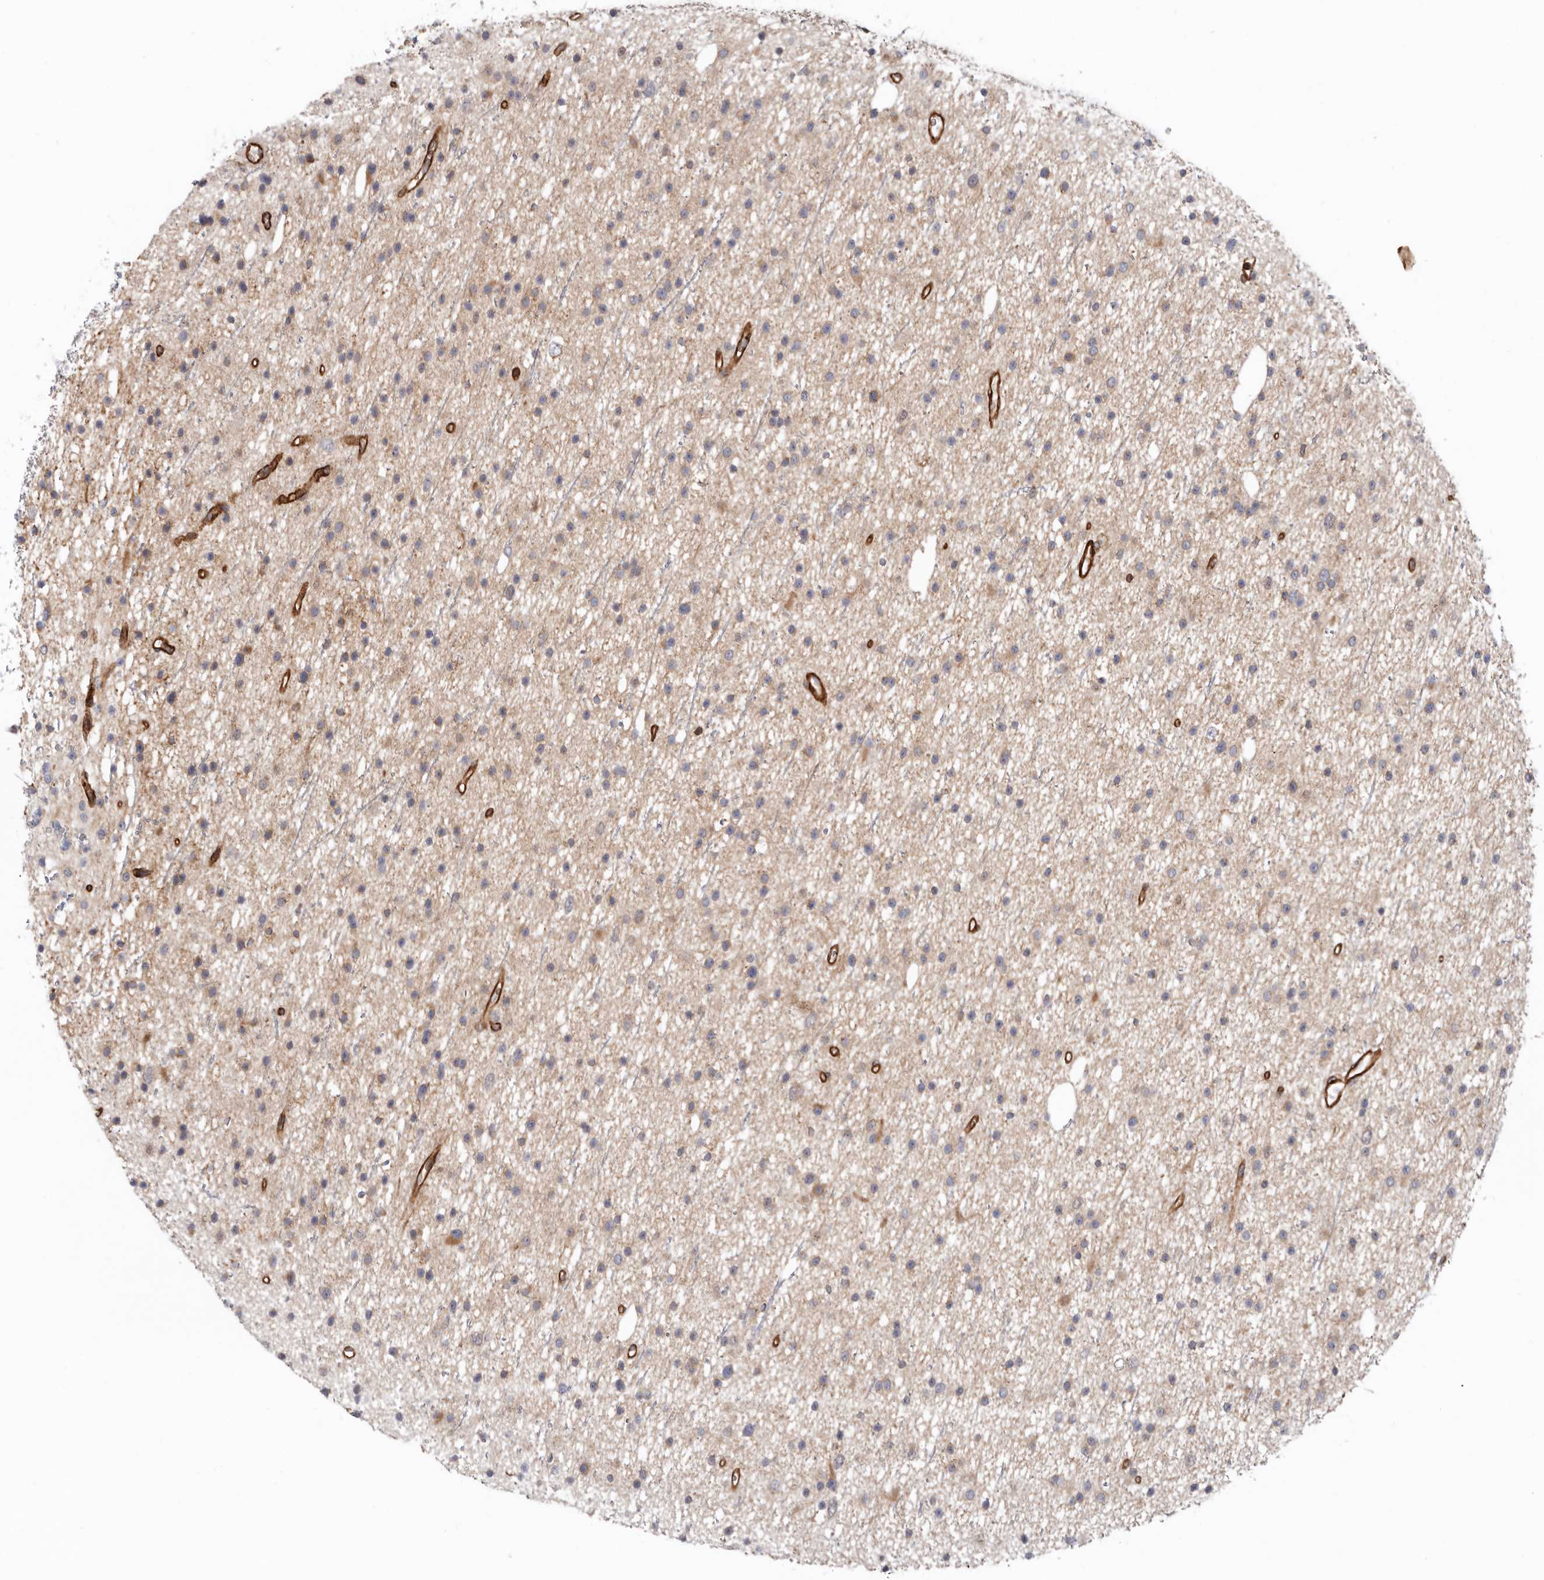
{"staining": {"intensity": "weak", "quantity": "25%-75%", "location": "cytoplasmic/membranous"}, "tissue": "glioma", "cell_type": "Tumor cells", "image_type": "cancer", "snomed": [{"axis": "morphology", "description": "Glioma, malignant, Low grade"}, {"axis": "topography", "description": "Cerebral cortex"}], "caption": "Low-grade glioma (malignant) stained with DAB (3,3'-diaminobenzidine) IHC shows low levels of weak cytoplasmic/membranous staining in about 25%-75% of tumor cells.", "gene": "TMC7", "patient": {"sex": "female", "age": 39}}